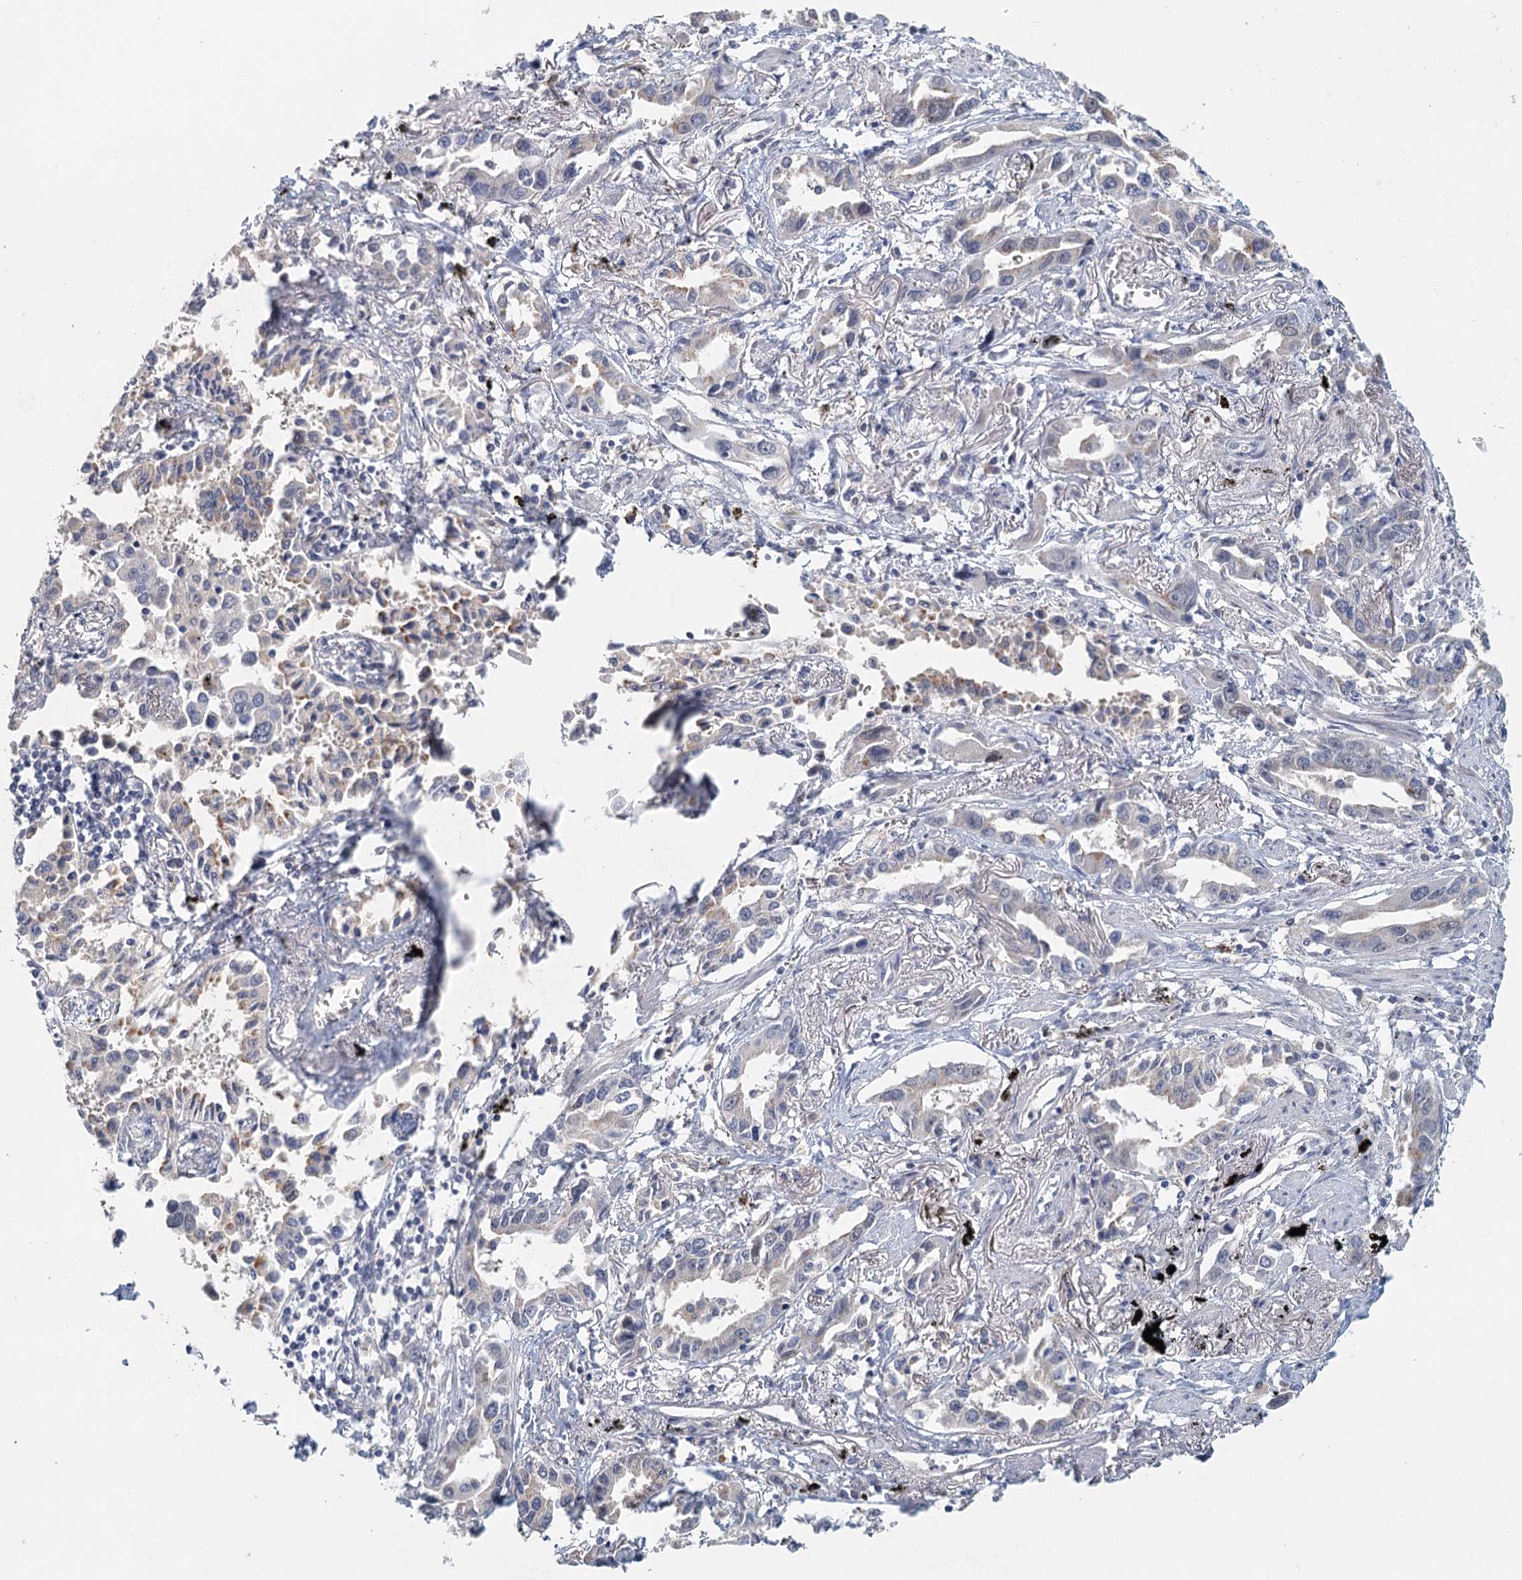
{"staining": {"intensity": "negative", "quantity": "none", "location": "none"}, "tissue": "lung cancer", "cell_type": "Tumor cells", "image_type": "cancer", "snomed": [{"axis": "morphology", "description": "Adenocarcinoma, NOS"}, {"axis": "topography", "description": "Lung"}], "caption": "High magnification brightfield microscopy of lung adenocarcinoma stained with DAB (brown) and counterstained with hematoxylin (blue): tumor cells show no significant positivity.", "gene": "MYO7B", "patient": {"sex": "male", "age": 67}}